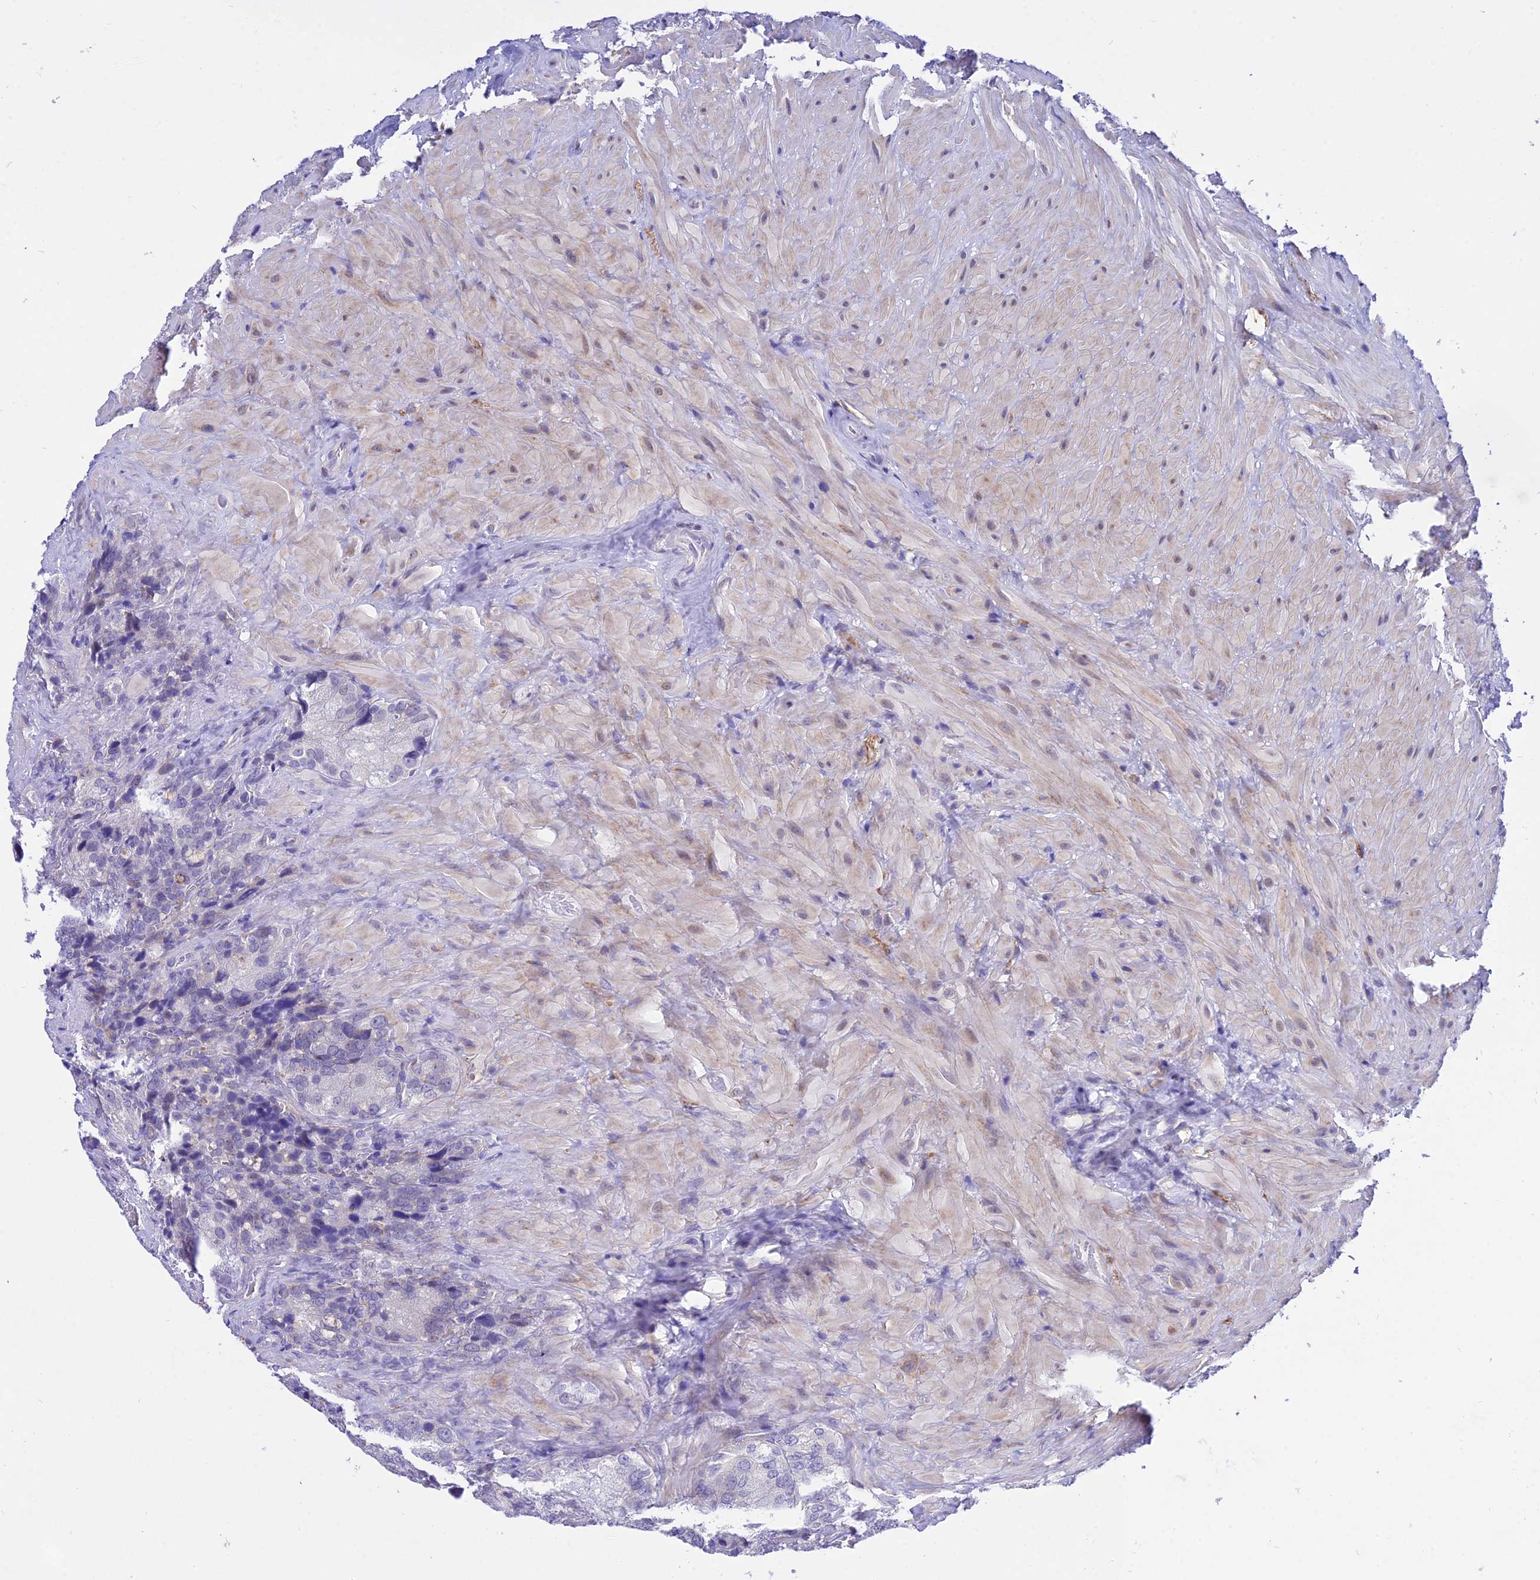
{"staining": {"intensity": "negative", "quantity": "none", "location": "none"}, "tissue": "seminal vesicle", "cell_type": "Glandular cells", "image_type": "normal", "snomed": [{"axis": "morphology", "description": "Normal tissue, NOS"}, {"axis": "topography", "description": "Seminal veicle"}], "caption": "DAB immunohistochemical staining of unremarkable human seminal vesicle reveals no significant staining in glandular cells.", "gene": "DEFB107A", "patient": {"sex": "male", "age": 62}}